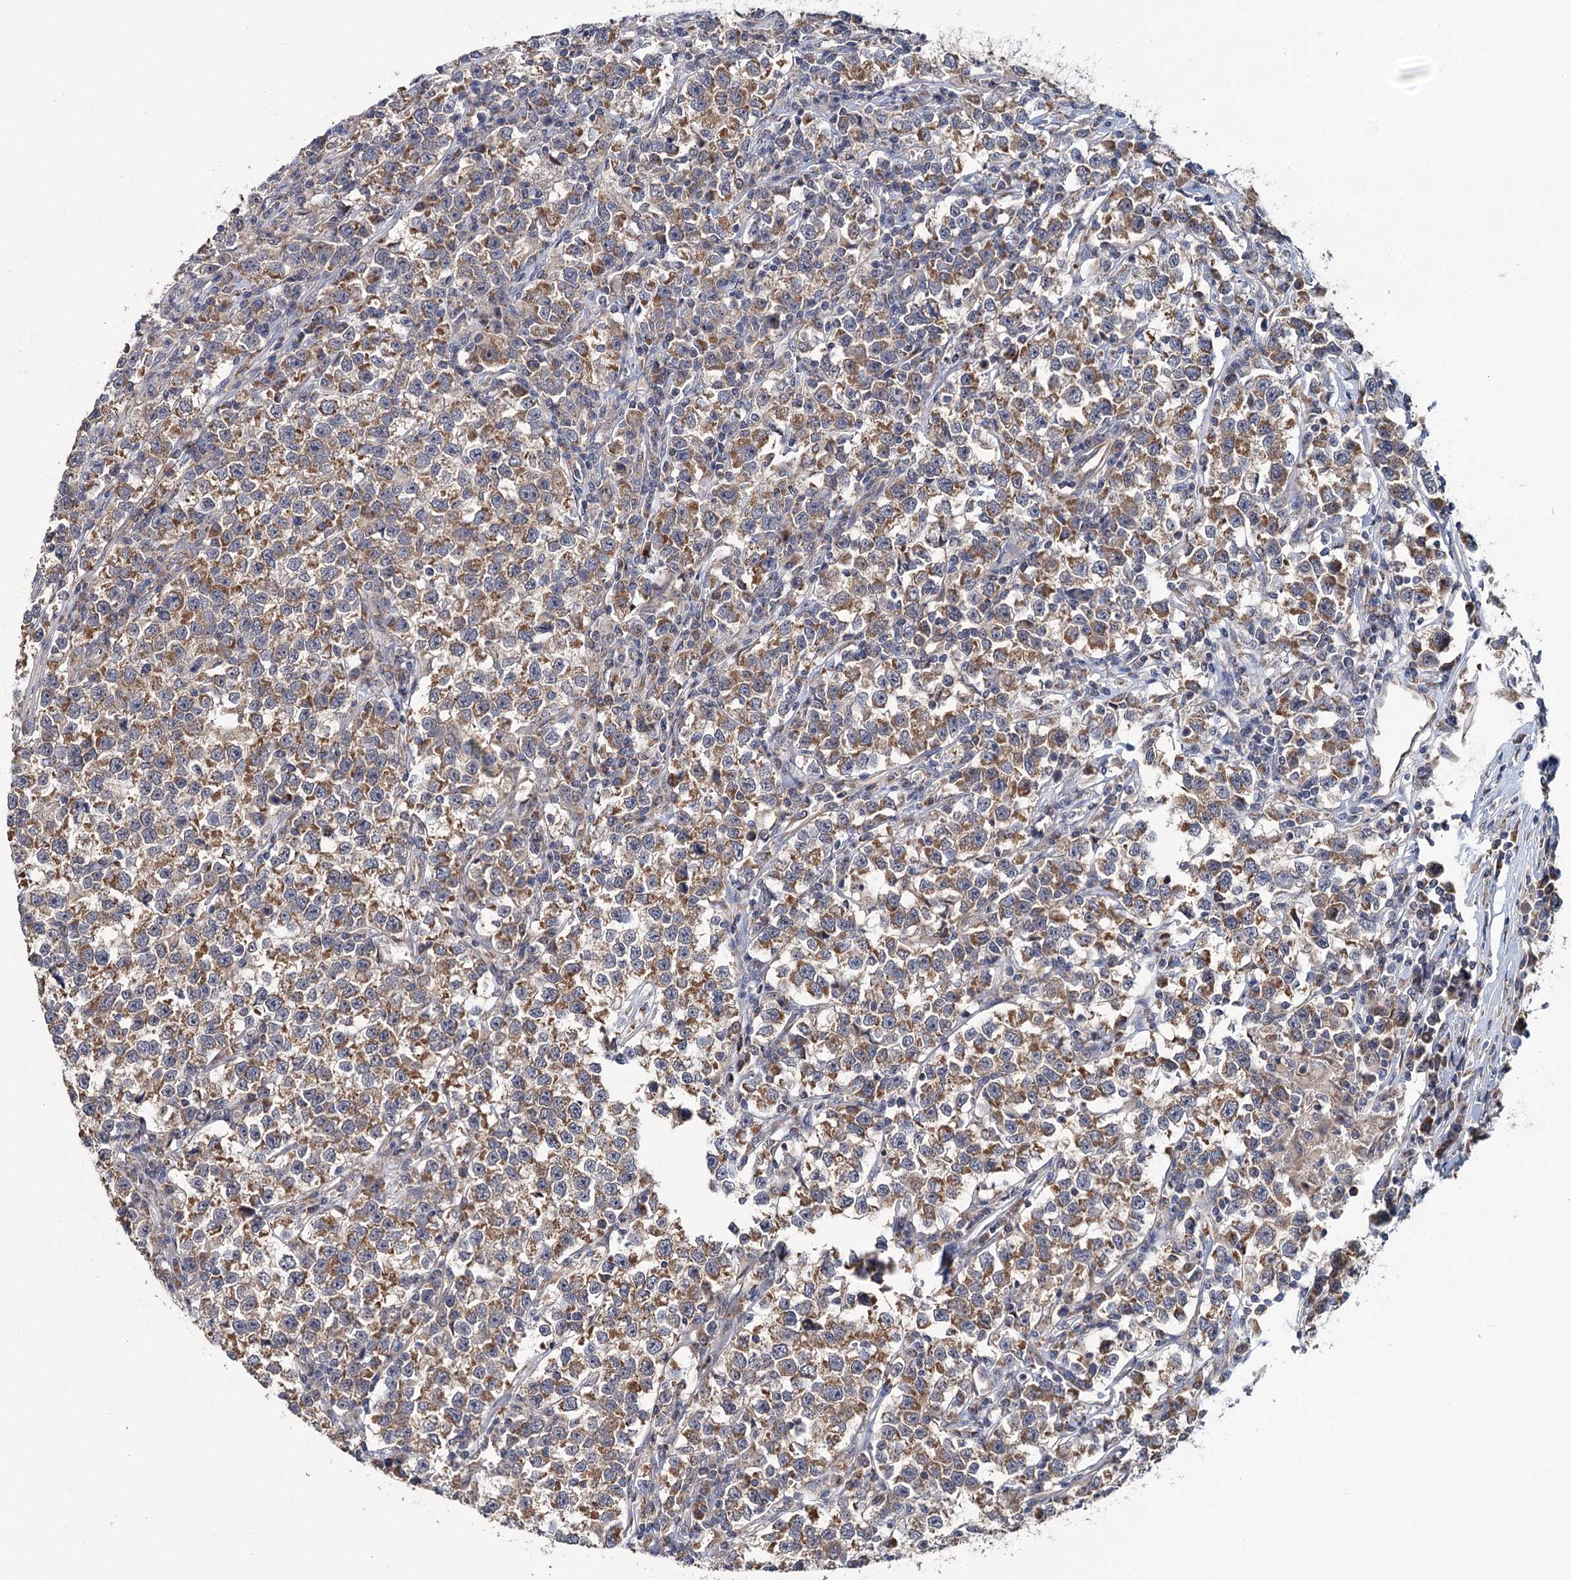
{"staining": {"intensity": "moderate", "quantity": ">75%", "location": "cytoplasmic/membranous"}, "tissue": "testis cancer", "cell_type": "Tumor cells", "image_type": "cancer", "snomed": [{"axis": "morphology", "description": "Normal tissue, NOS"}, {"axis": "morphology", "description": "Seminoma, NOS"}, {"axis": "topography", "description": "Testis"}], "caption": "Testis cancer tissue shows moderate cytoplasmic/membranous staining in about >75% of tumor cells, visualized by immunohistochemistry. The staining was performed using DAB, with brown indicating positive protein expression. Nuclei are stained blue with hematoxylin.", "gene": "DYNC2H1", "patient": {"sex": "male", "age": 43}}